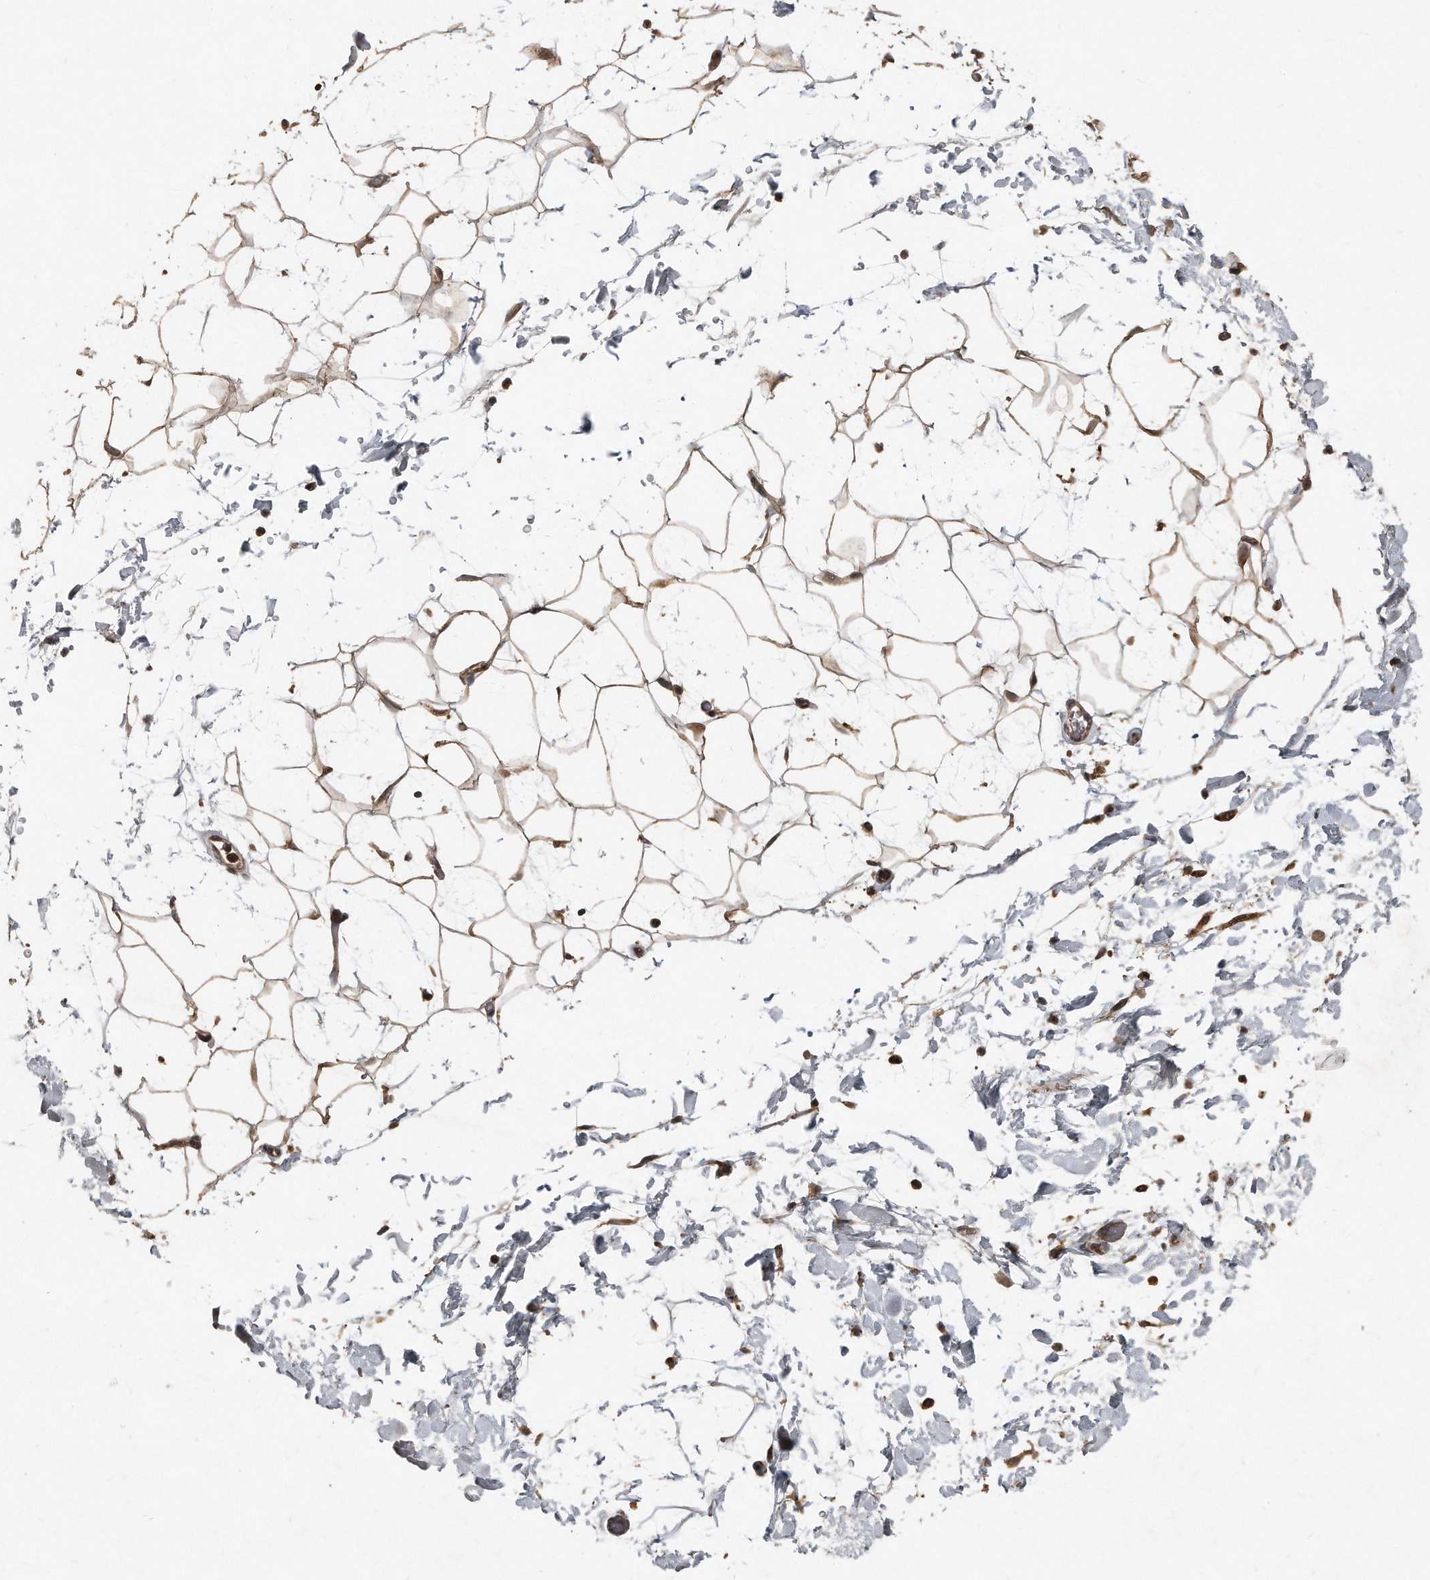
{"staining": {"intensity": "moderate", "quantity": ">75%", "location": "cytoplasmic/membranous"}, "tissue": "adipose tissue", "cell_type": "Adipocytes", "image_type": "normal", "snomed": [{"axis": "morphology", "description": "Normal tissue, NOS"}, {"axis": "topography", "description": "Soft tissue"}], "caption": "Normal adipose tissue exhibits moderate cytoplasmic/membranous staining in approximately >75% of adipocytes.", "gene": "ANKRD10", "patient": {"sex": "male", "age": 72}}